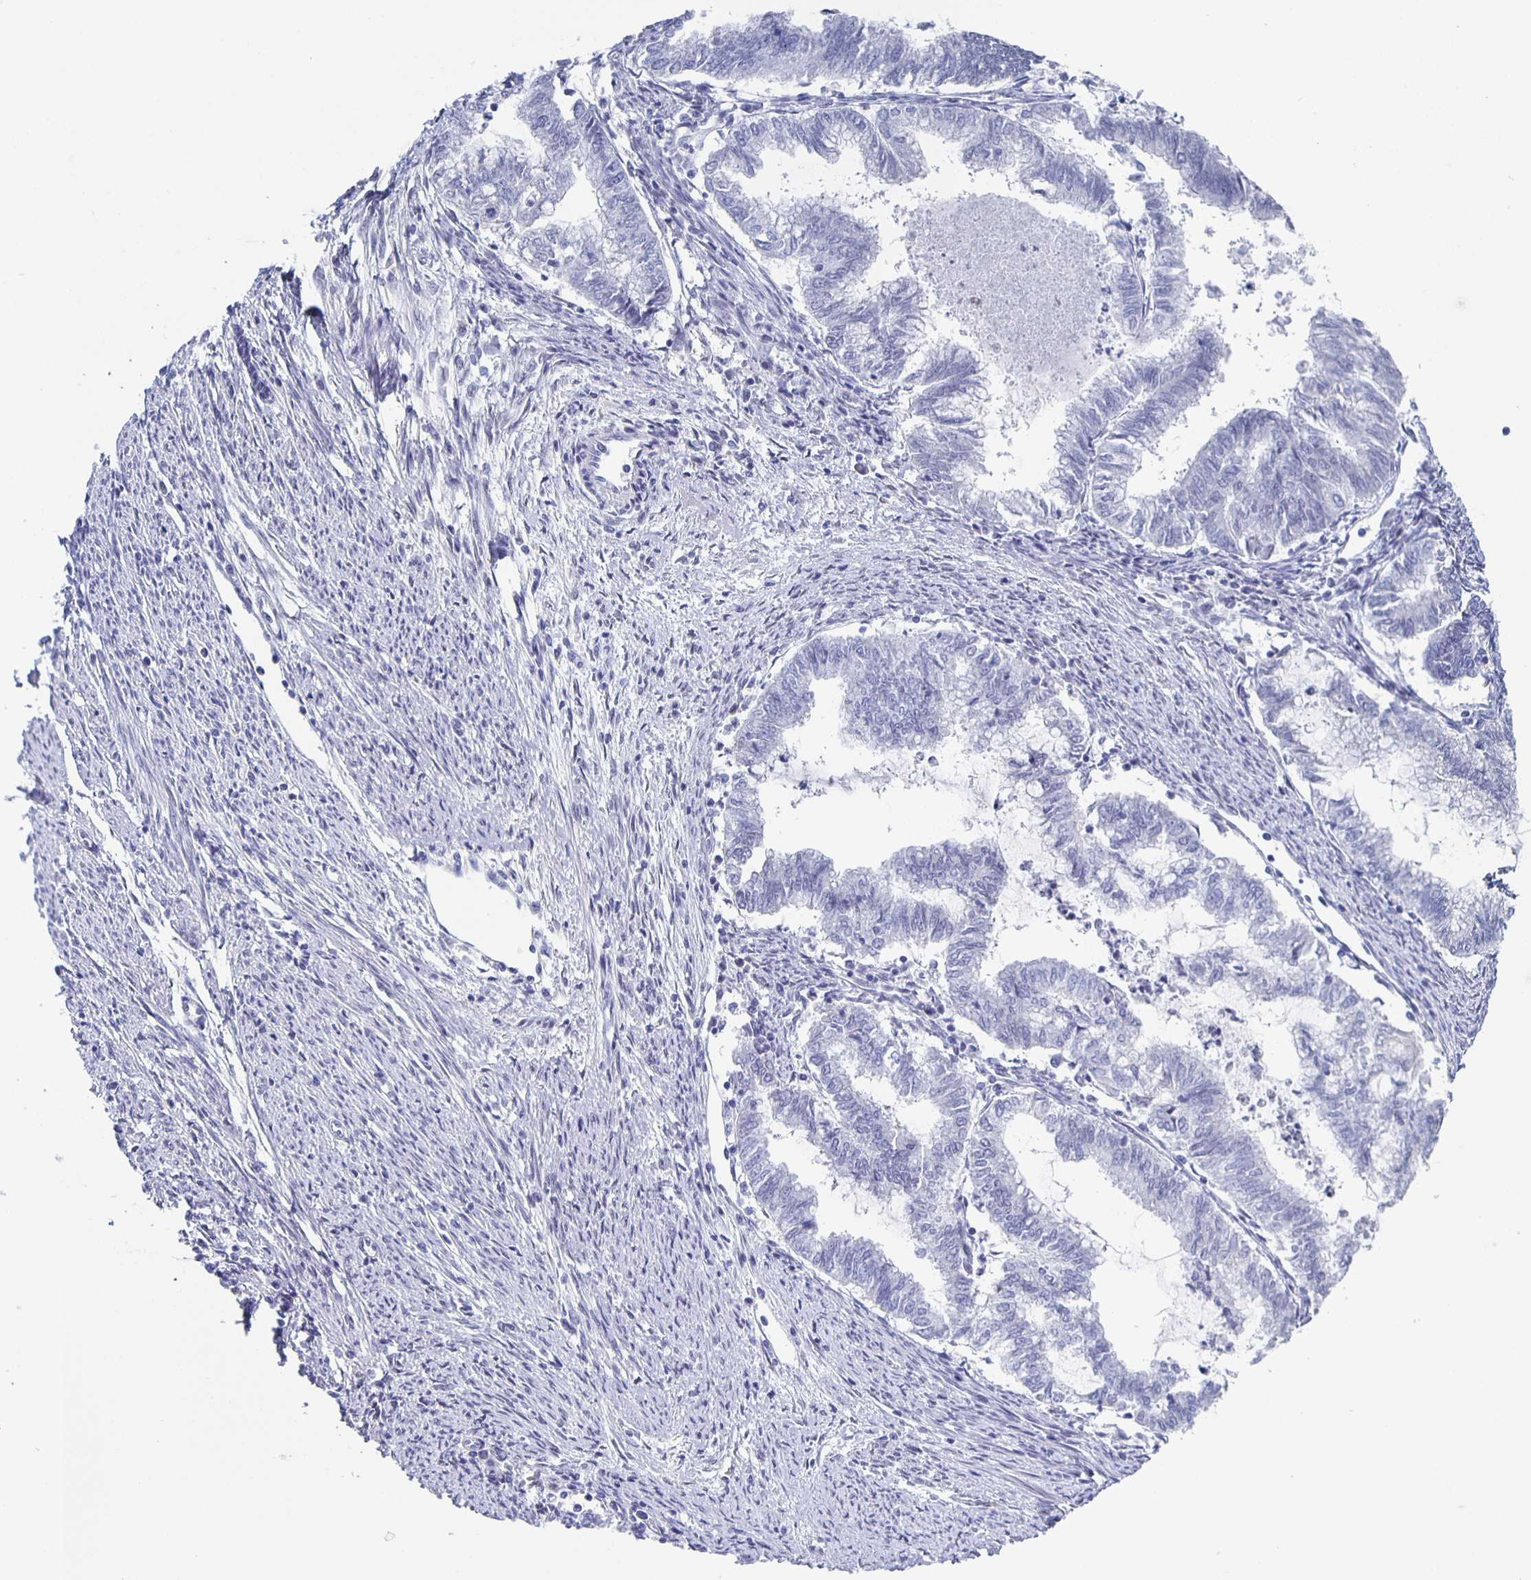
{"staining": {"intensity": "negative", "quantity": "none", "location": "none"}, "tissue": "endometrial cancer", "cell_type": "Tumor cells", "image_type": "cancer", "snomed": [{"axis": "morphology", "description": "Adenocarcinoma, NOS"}, {"axis": "topography", "description": "Endometrium"}], "caption": "An IHC image of endometrial cancer is shown. There is no staining in tumor cells of endometrial cancer.", "gene": "CCDC17", "patient": {"sex": "female", "age": 79}}